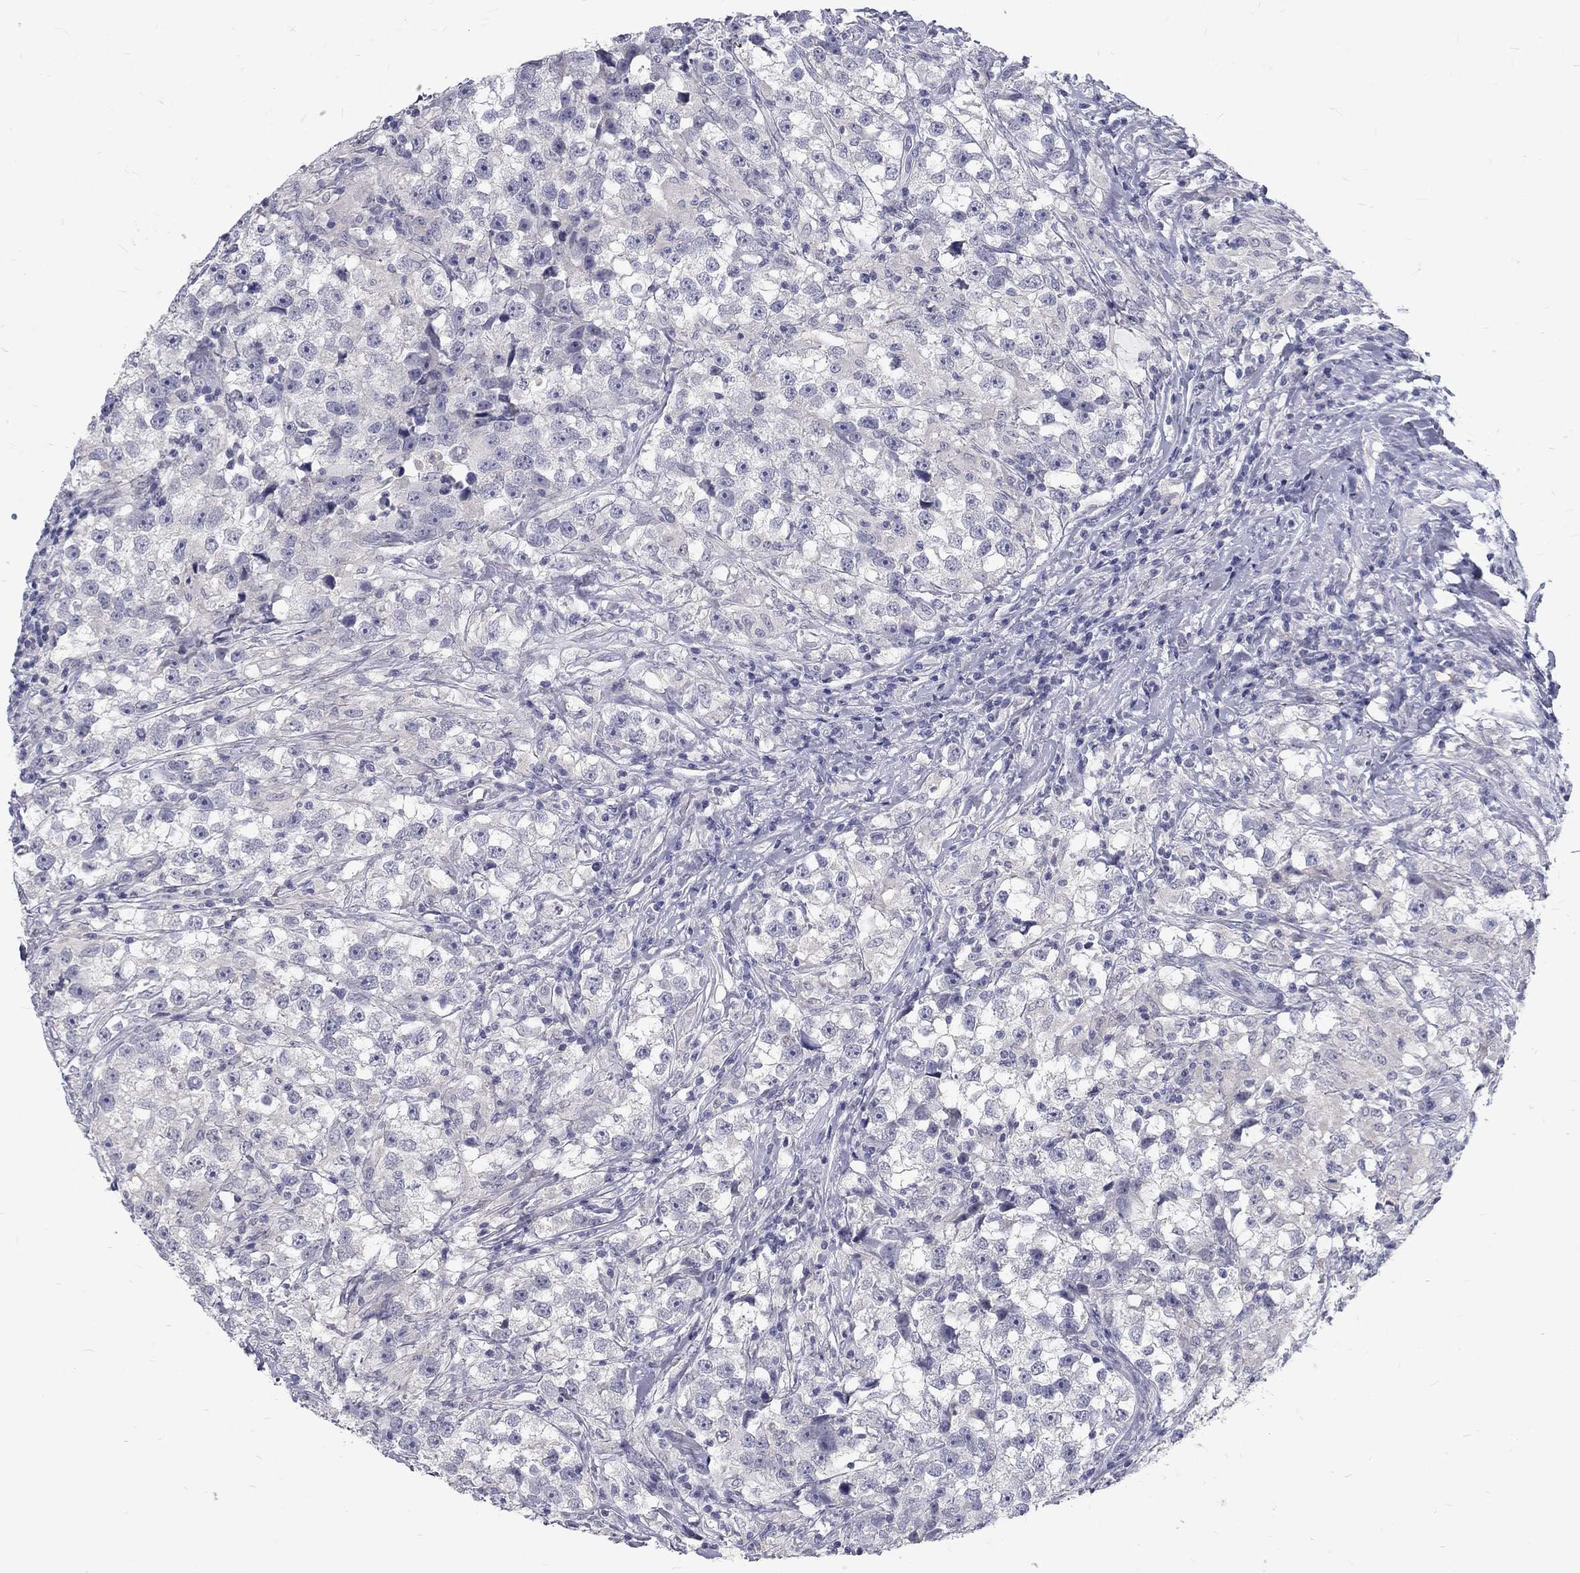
{"staining": {"intensity": "negative", "quantity": "none", "location": "none"}, "tissue": "testis cancer", "cell_type": "Tumor cells", "image_type": "cancer", "snomed": [{"axis": "morphology", "description": "Seminoma, NOS"}, {"axis": "topography", "description": "Testis"}], "caption": "High magnification brightfield microscopy of seminoma (testis) stained with DAB (brown) and counterstained with hematoxylin (blue): tumor cells show no significant staining.", "gene": "NOS1", "patient": {"sex": "male", "age": 46}}